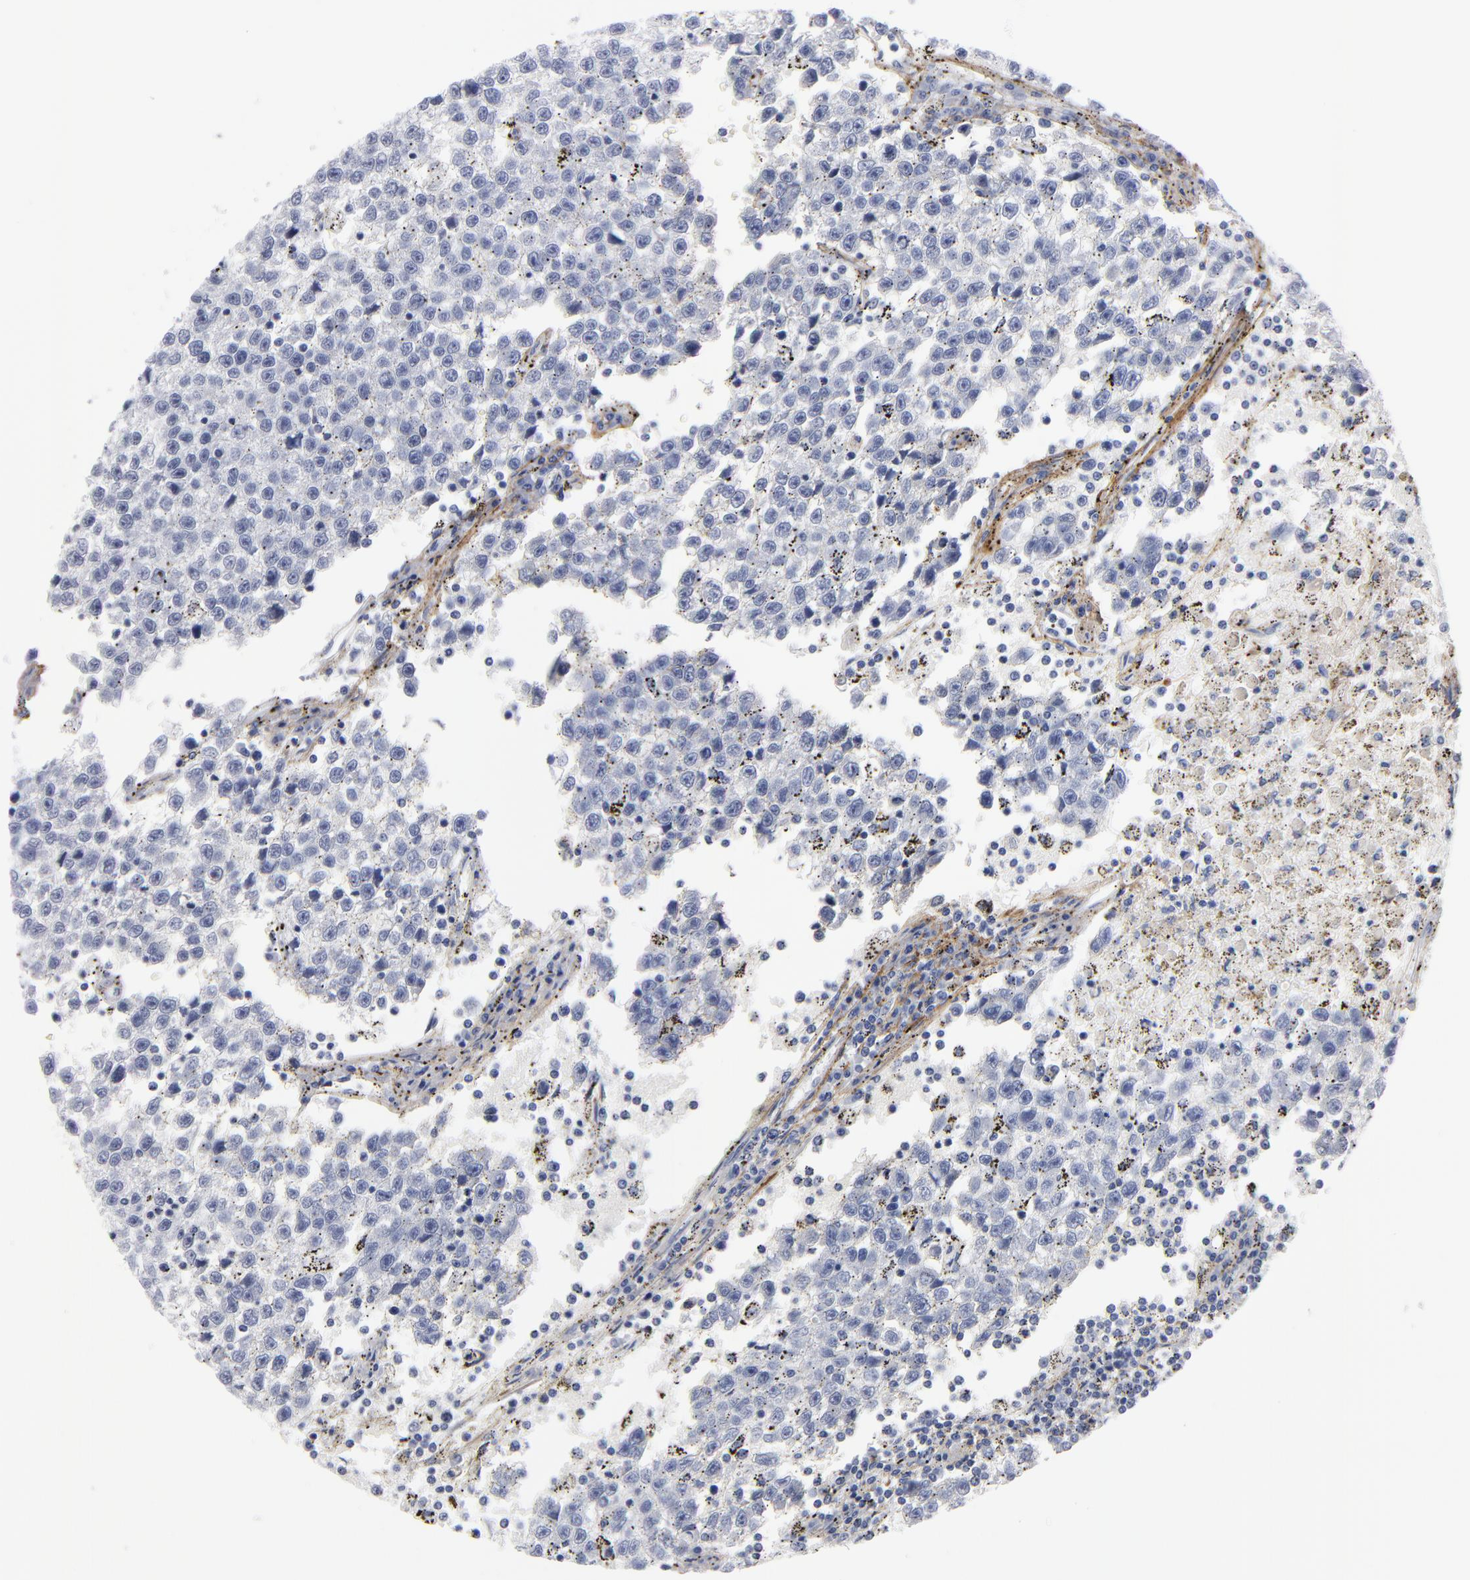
{"staining": {"intensity": "negative", "quantity": "none", "location": "none"}, "tissue": "testis cancer", "cell_type": "Tumor cells", "image_type": "cancer", "snomed": [{"axis": "morphology", "description": "Seminoma, NOS"}, {"axis": "topography", "description": "Testis"}], "caption": "The immunohistochemistry image has no significant expression in tumor cells of testis cancer tissue.", "gene": "EMILIN1", "patient": {"sex": "male", "age": 35}}